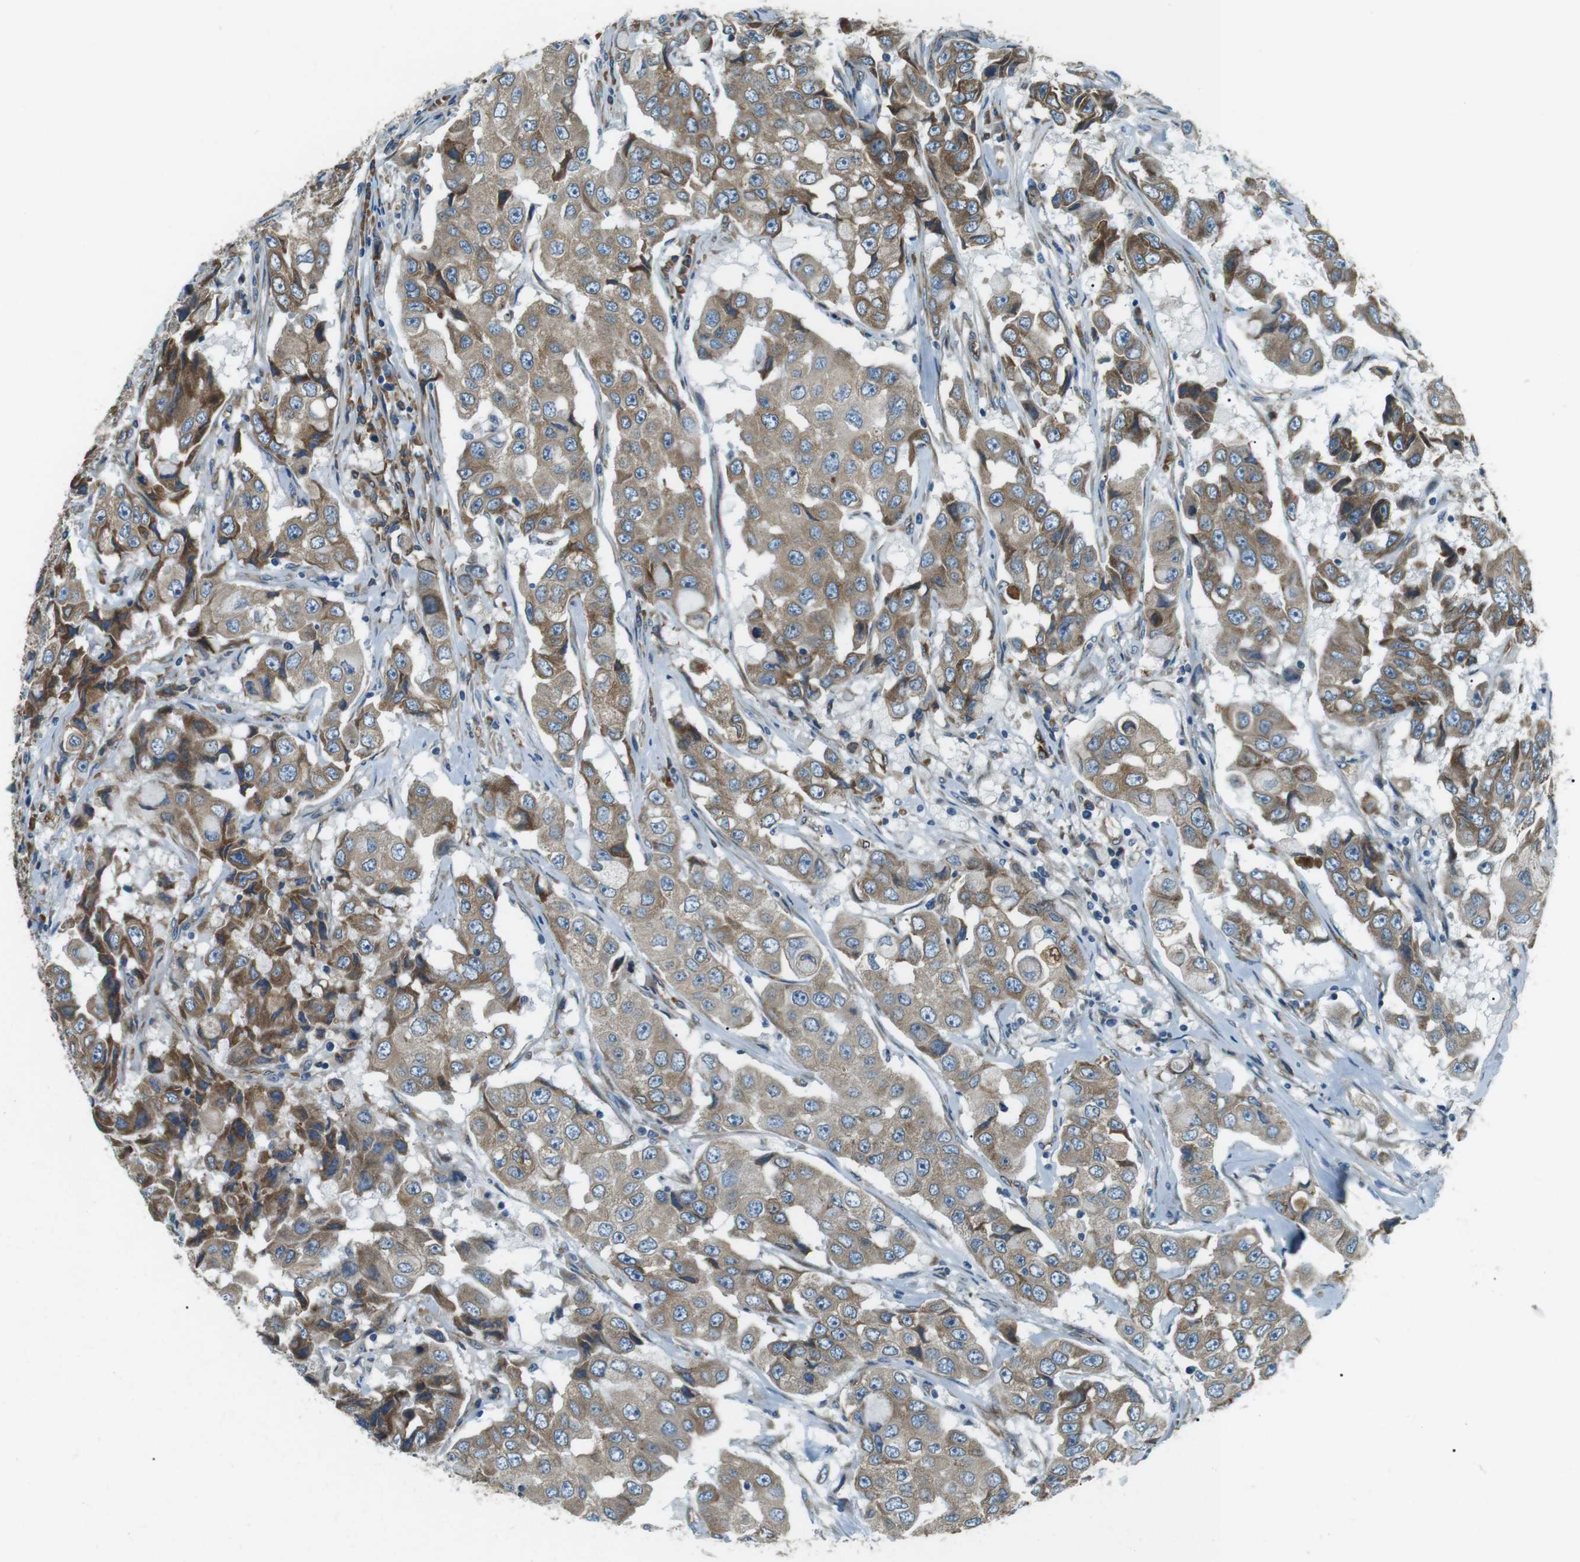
{"staining": {"intensity": "moderate", "quantity": ">75%", "location": "cytoplasmic/membranous"}, "tissue": "breast cancer", "cell_type": "Tumor cells", "image_type": "cancer", "snomed": [{"axis": "morphology", "description": "Duct carcinoma"}, {"axis": "topography", "description": "Breast"}], "caption": "The immunohistochemical stain highlights moderate cytoplasmic/membranous expression in tumor cells of breast cancer (invasive ductal carcinoma) tissue.", "gene": "ODR4", "patient": {"sex": "female", "age": 27}}